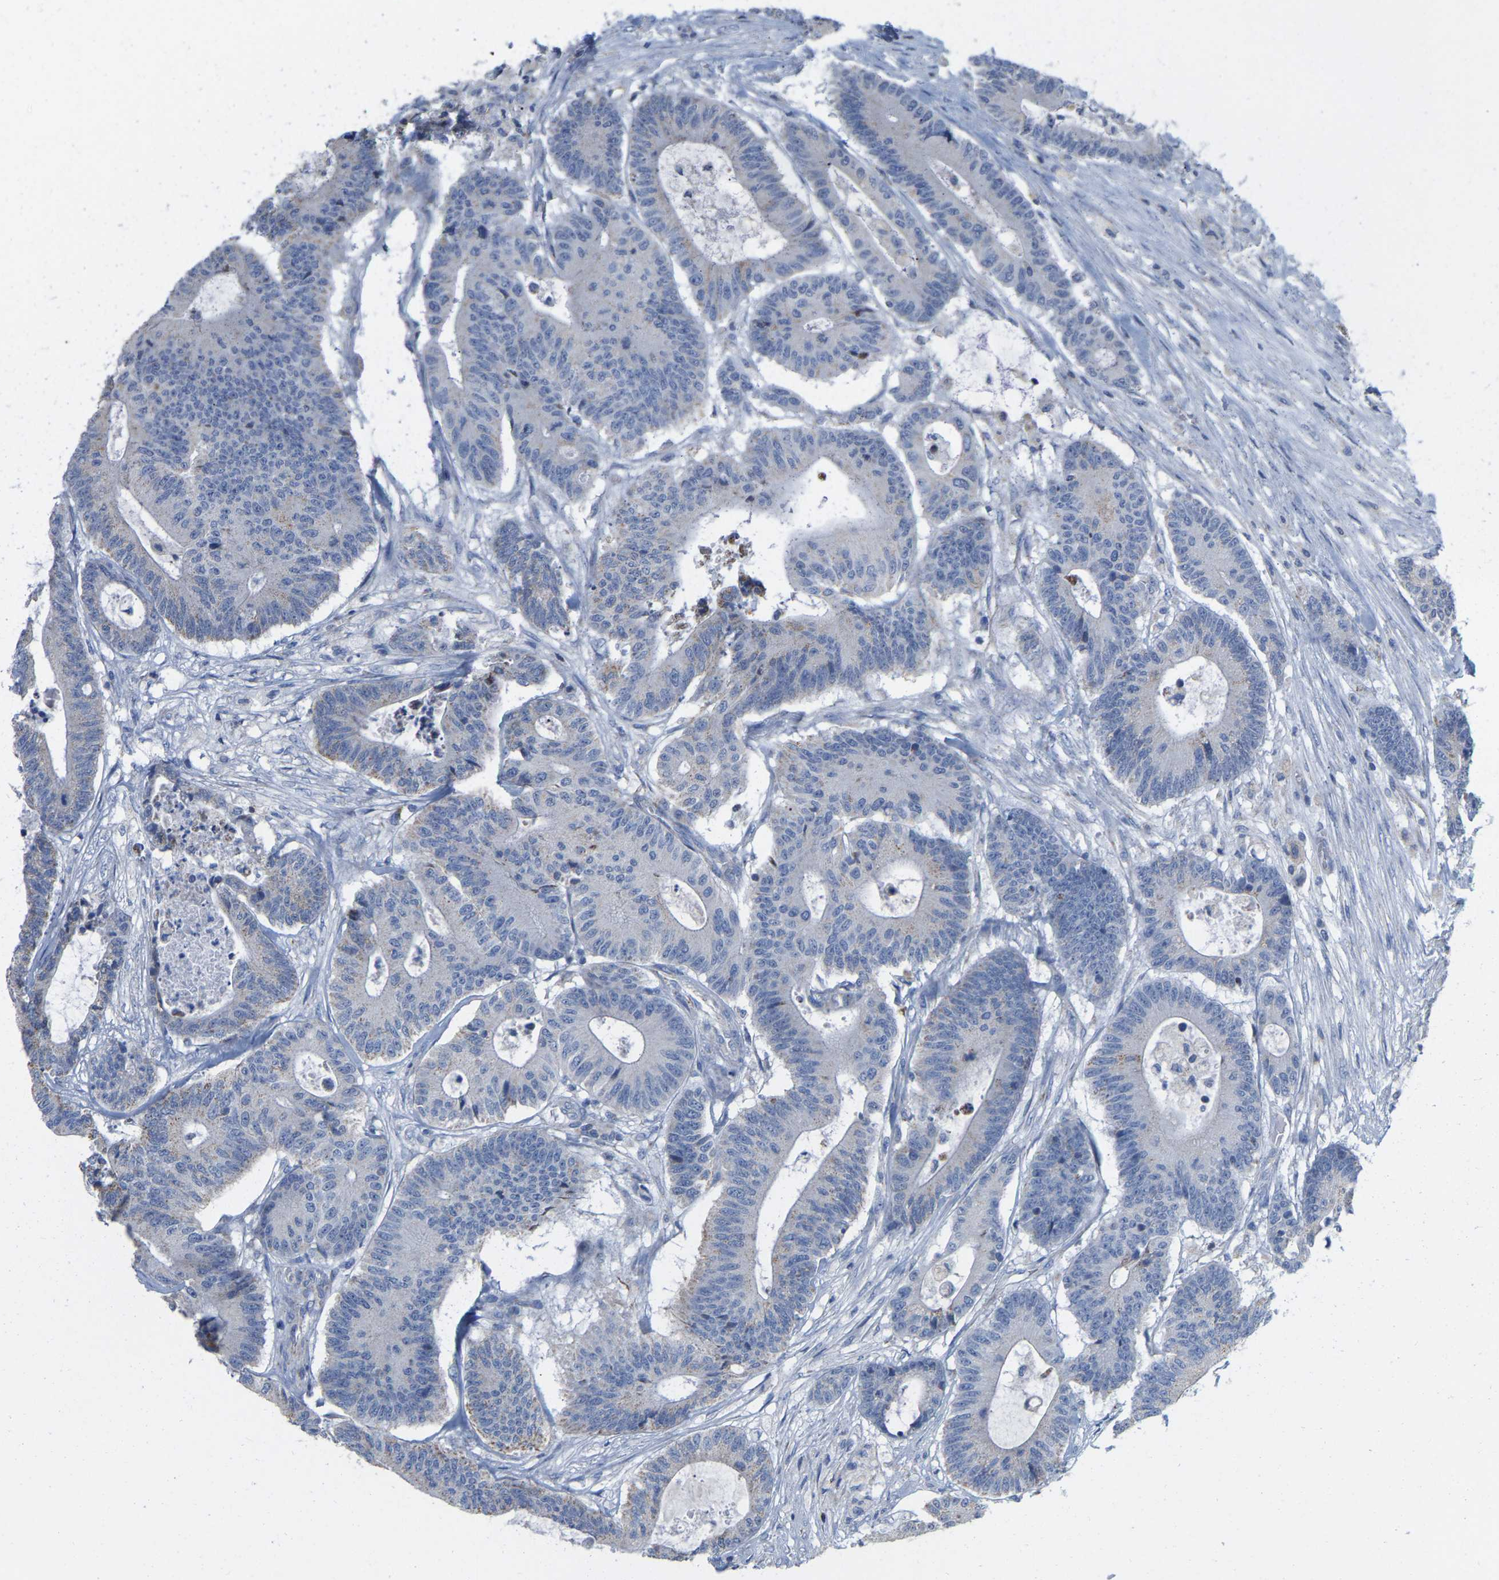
{"staining": {"intensity": "negative", "quantity": "none", "location": "none"}, "tissue": "colorectal cancer", "cell_type": "Tumor cells", "image_type": "cancer", "snomed": [{"axis": "morphology", "description": "Adenocarcinoma, NOS"}, {"axis": "topography", "description": "Colon"}], "caption": "The immunohistochemistry histopathology image has no significant staining in tumor cells of colorectal cancer (adenocarcinoma) tissue. The staining is performed using DAB brown chromogen with nuclei counter-stained in using hematoxylin.", "gene": "CBLB", "patient": {"sex": "female", "age": 84}}